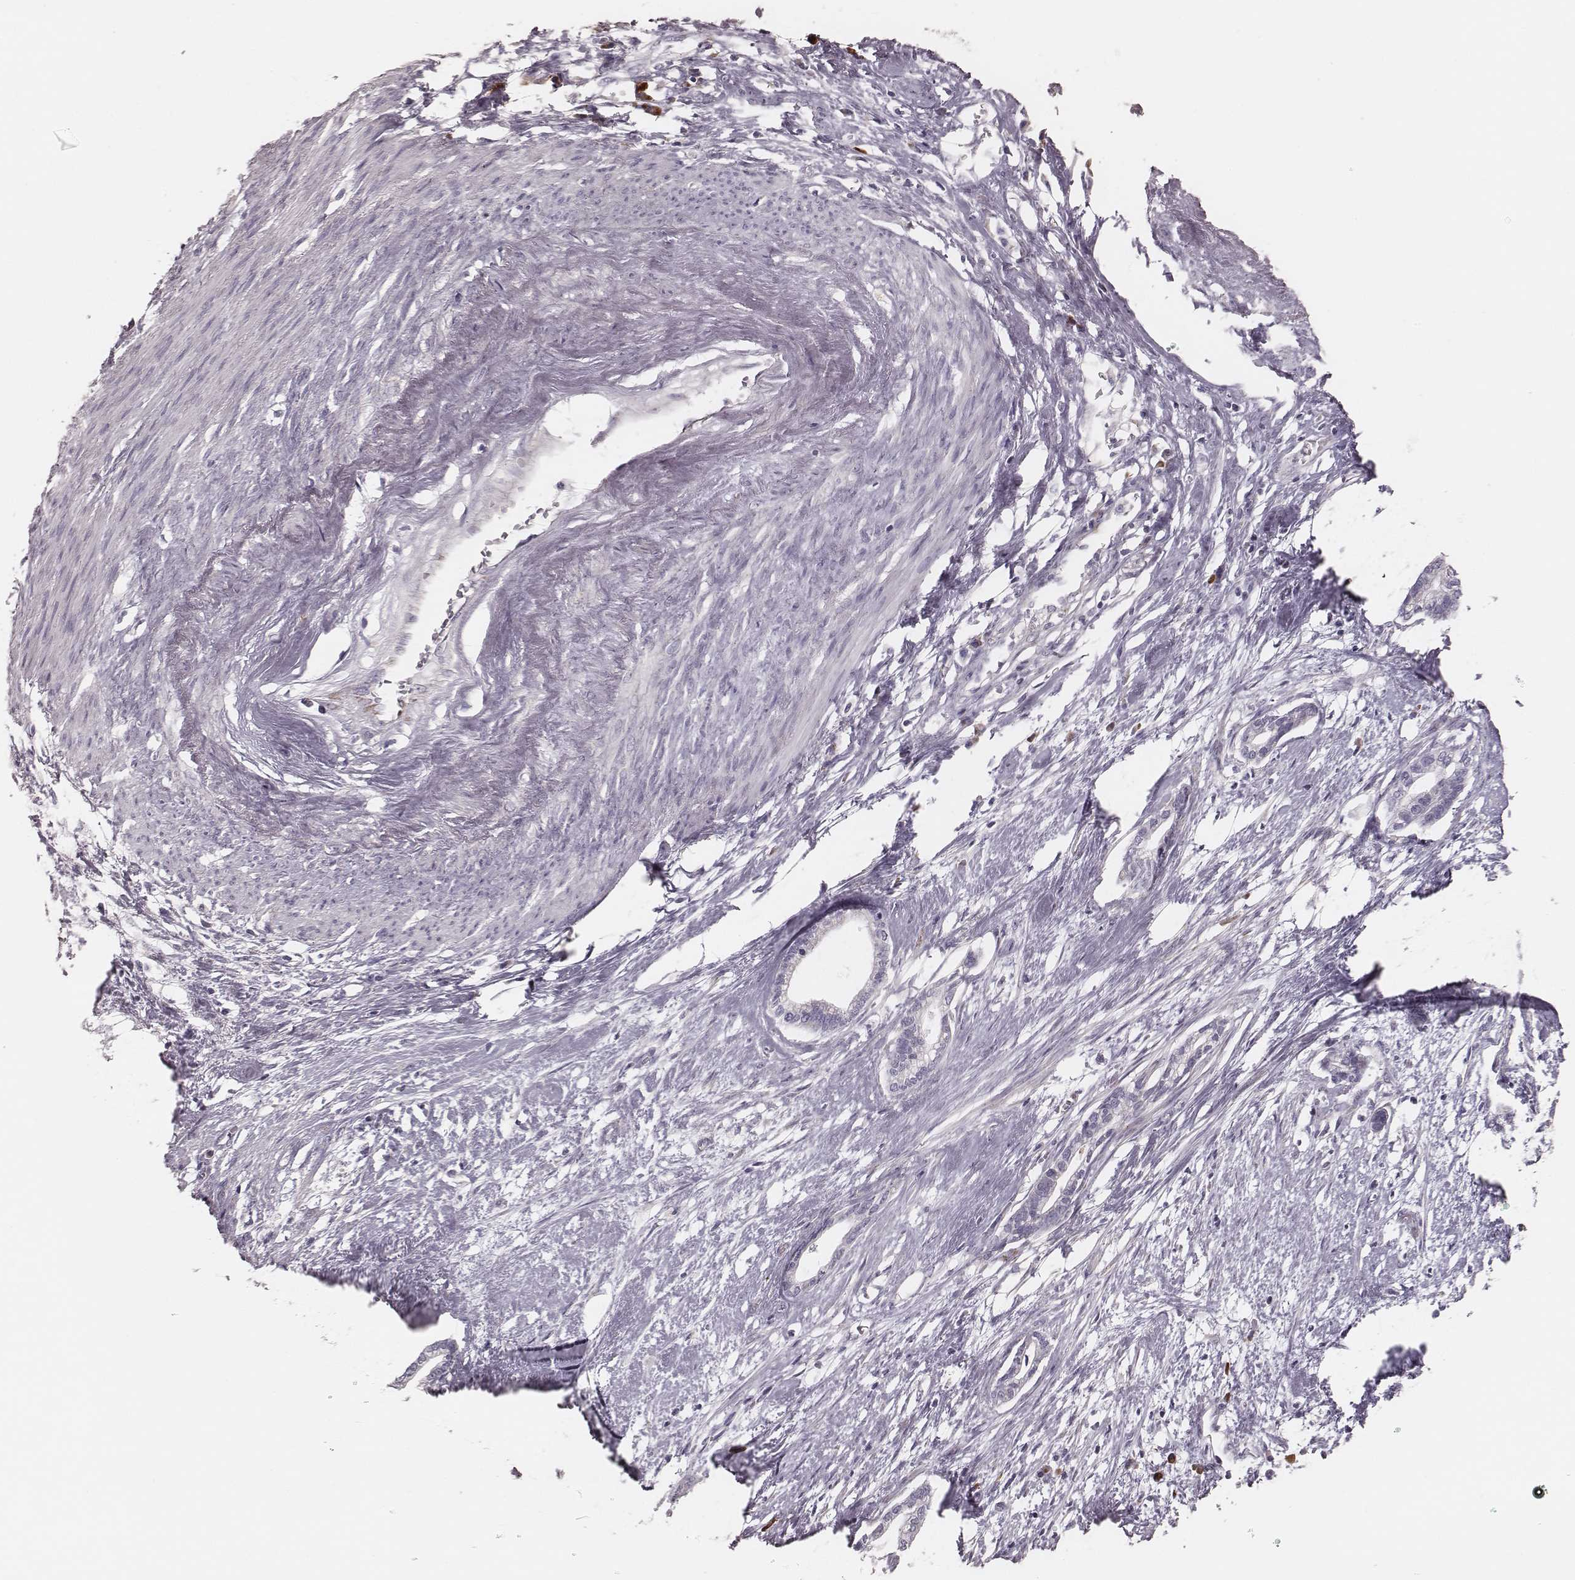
{"staining": {"intensity": "negative", "quantity": "none", "location": "none"}, "tissue": "cervical cancer", "cell_type": "Tumor cells", "image_type": "cancer", "snomed": [{"axis": "morphology", "description": "Adenocarcinoma, NOS"}, {"axis": "topography", "description": "Cervix"}], "caption": "A high-resolution histopathology image shows IHC staining of adenocarcinoma (cervical), which reveals no significant expression in tumor cells. (Immunohistochemistry, brightfield microscopy, high magnification).", "gene": "KIF5C", "patient": {"sex": "female", "age": 62}}